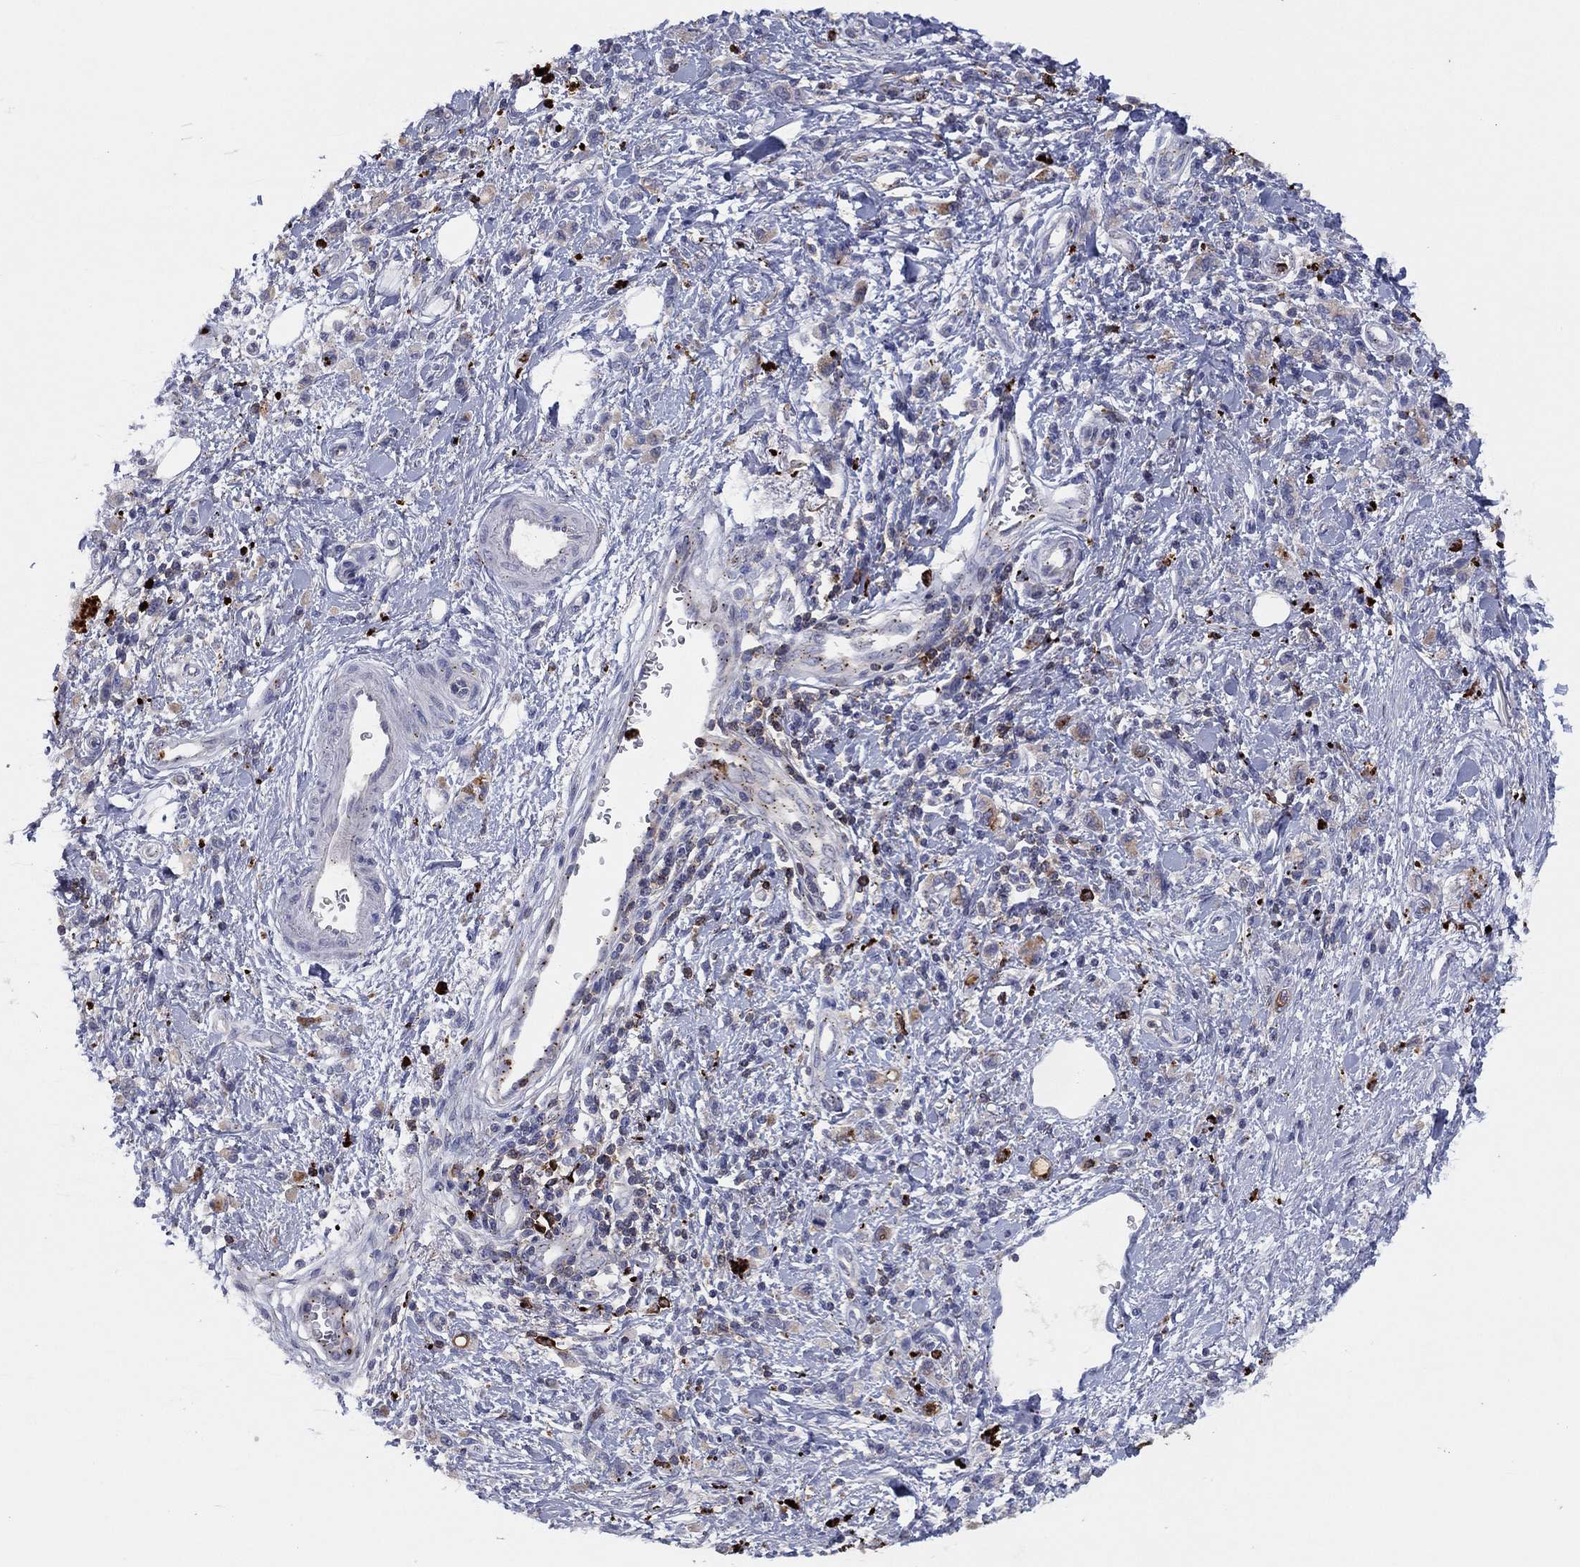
{"staining": {"intensity": "weak", "quantity": ">75%", "location": "cytoplasmic/membranous"}, "tissue": "stomach cancer", "cell_type": "Tumor cells", "image_type": "cancer", "snomed": [{"axis": "morphology", "description": "Adenocarcinoma, NOS"}, {"axis": "topography", "description": "Stomach"}], "caption": "Immunohistochemistry (DAB (3,3'-diaminobenzidine)) staining of stomach adenocarcinoma reveals weak cytoplasmic/membranous protein positivity in about >75% of tumor cells. The protein is shown in brown color, while the nuclei are stained blue.", "gene": "PLAC8", "patient": {"sex": "male", "age": 77}}